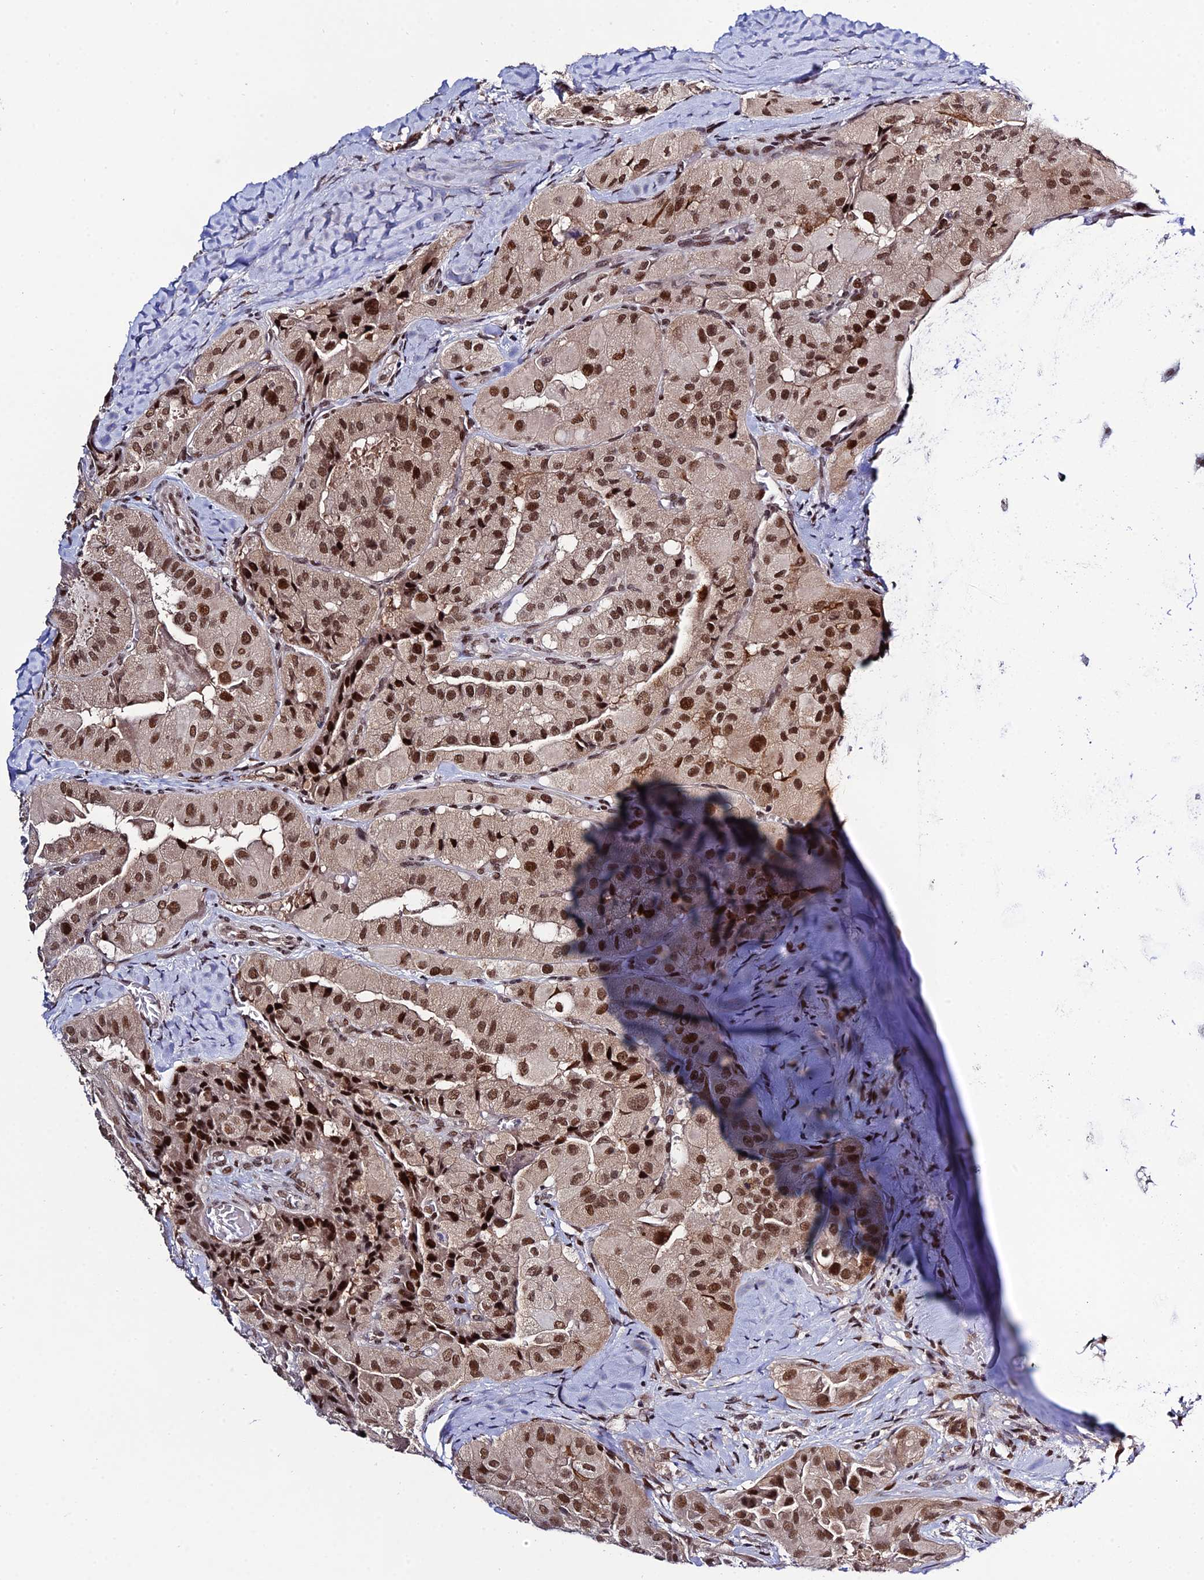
{"staining": {"intensity": "strong", "quantity": ">75%", "location": "nuclear"}, "tissue": "thyroid cancer", "cell_type": "Tumor cells", "image_type": "cancer", "snomed": [{"axis": "morphology", "description": "Normal tissue, NOS"}, {"axis": "morphology", "description": "Papillary adenocarcinoma, NOS"}, {"axis": "topography", "description": "Thyroid gland"}], "caption": "Human papillary adenocarcinoma (thyroid) stained with a protein marker demonstrates strong staining in tumor cells.", "gene": "SYT15", "patient": {"sex": "female", "age": 59}}